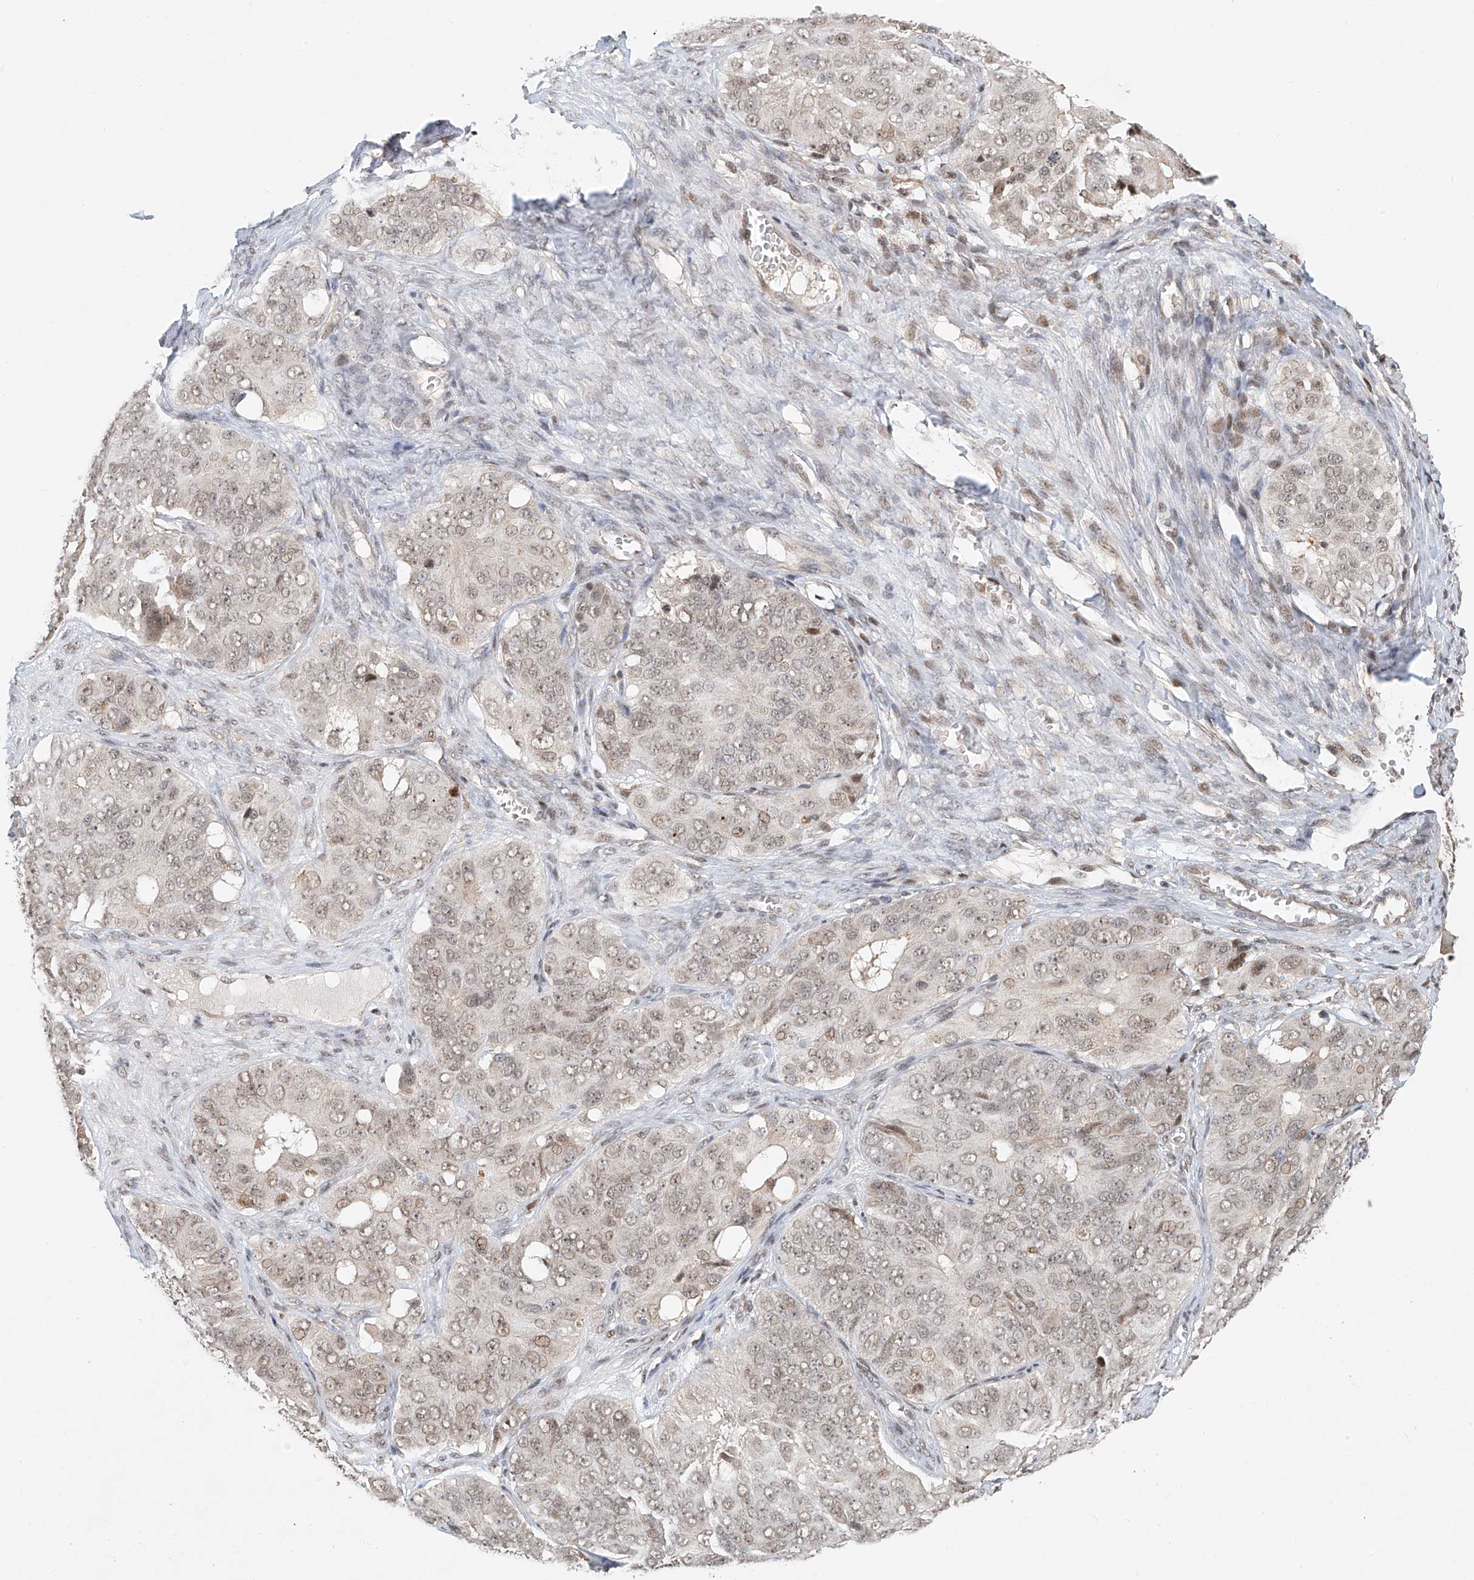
{"staining": {"intensity": "weak", "quantity": "<25%", "location": "nuclear"}, "tissue": "ovarian cancer", "cell_type": "Tumor cells", "image_type": "cancer", "snomed": [{"axis": "morphology", "description": "Carcinoma, endometroid"}, {"axis": "topography", "description": "Ovary"}], "caption": "An immunohistochemistry (IHC) image of ovarian cancer (endometroid carcinoma) is shown. There is no staining in tumor cells of ovarian cancer (endometroid carcinoma).", "gene": "SYTL3", "patient": {"sex": "female", "age": 51}}